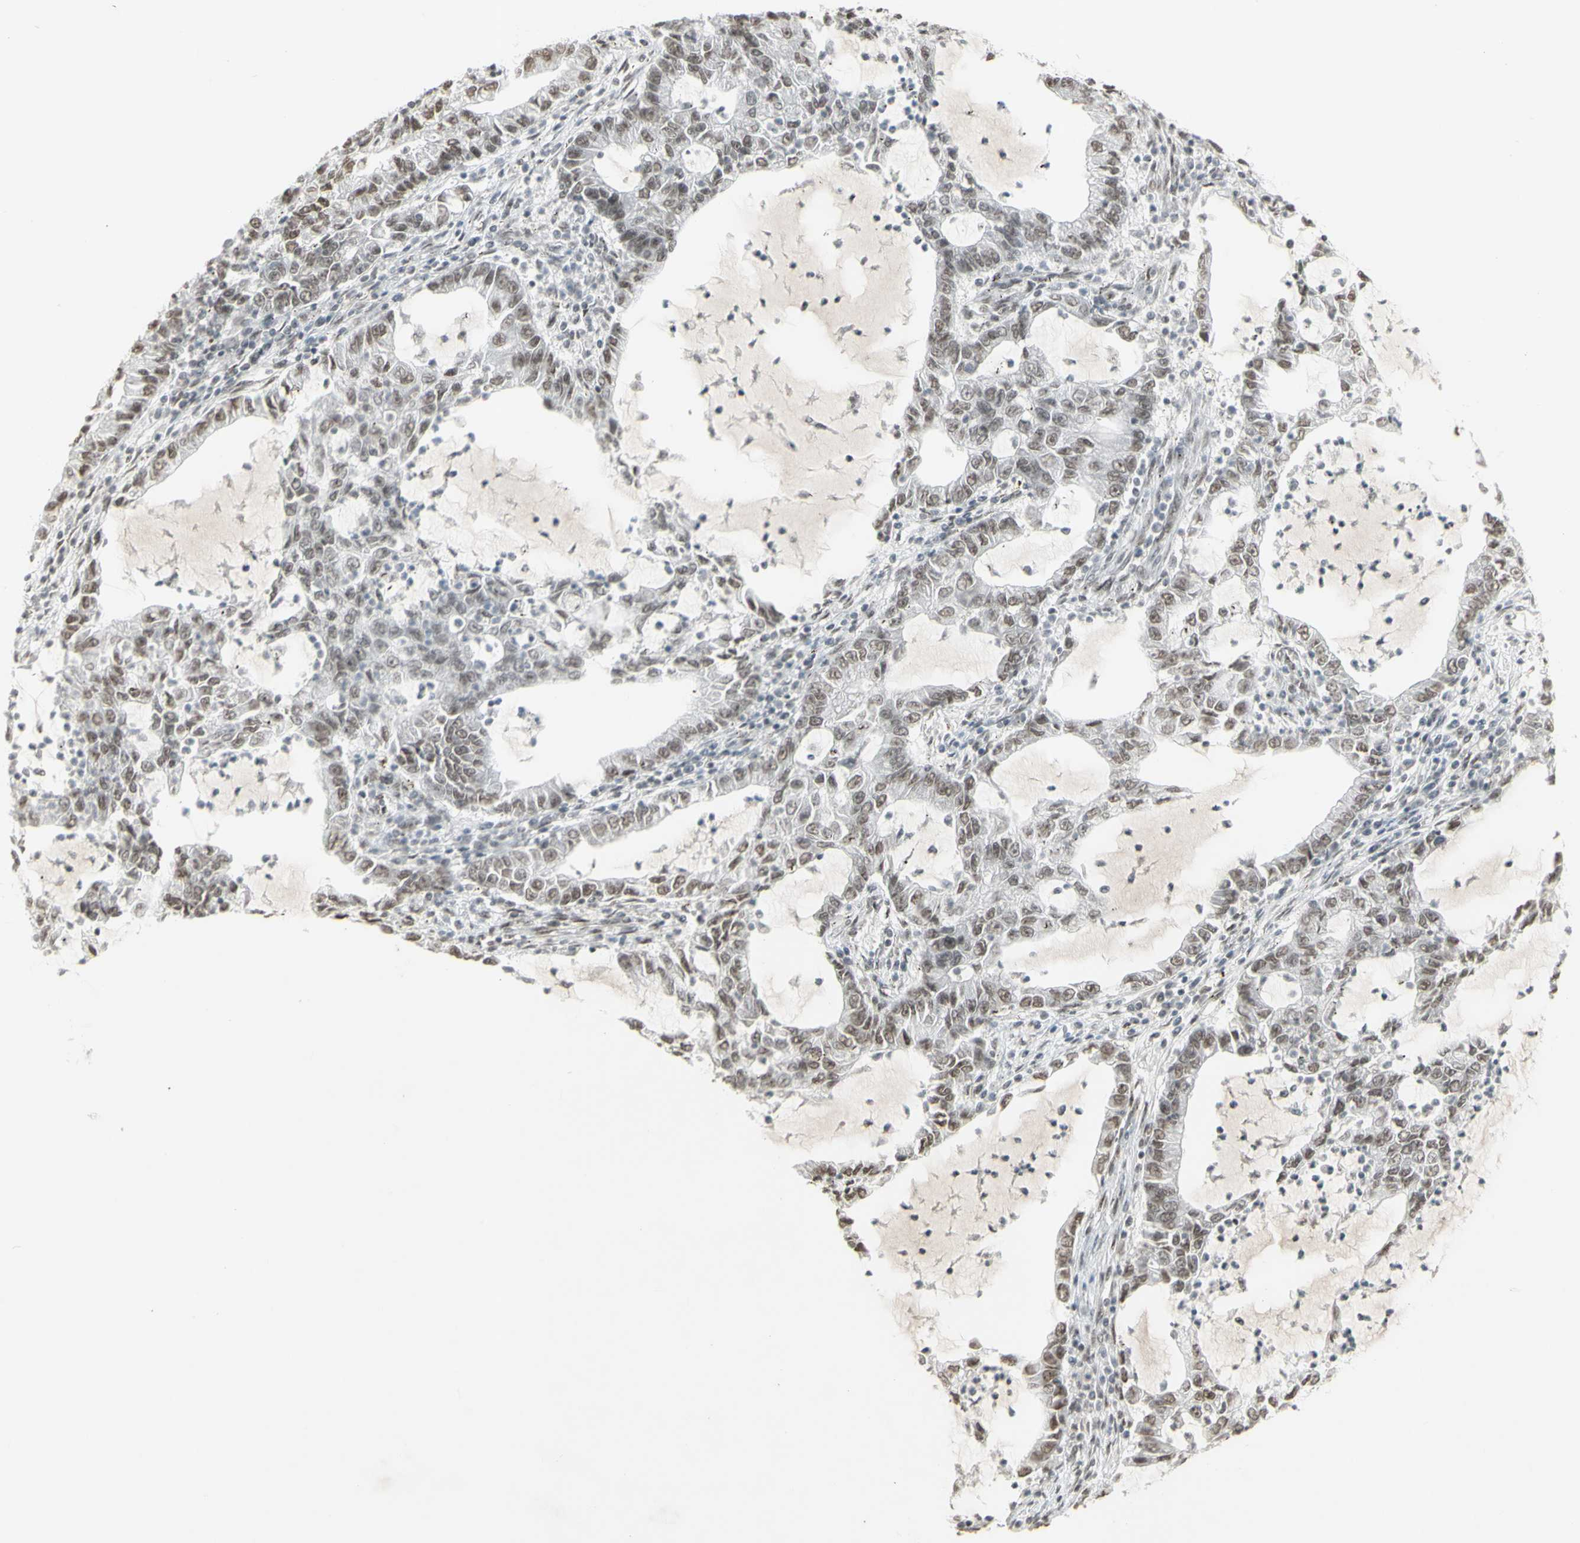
{"staining": {"intensity": "moderate", "quantity": ">75%", "location": "nuclear"}, "tissue": "lung cancer", "cell_type": "Tumor cells", "image_type": "cancer", "snomed": [{"axis": "morphology", "description": "Adenocarcinoma, NOS"}, {"axis": "topography", "description": "Lung"}], "caption": "A brown stain highlights moderate nuclear staining of a protein in human lung cancer tumor cells. (DAB (3,3'-diaminobenzidine) = brown stain, brightfield microscopy at high magnification).", "gene": "TRIM28", "patient": {"sex": "female", "age": 51}}